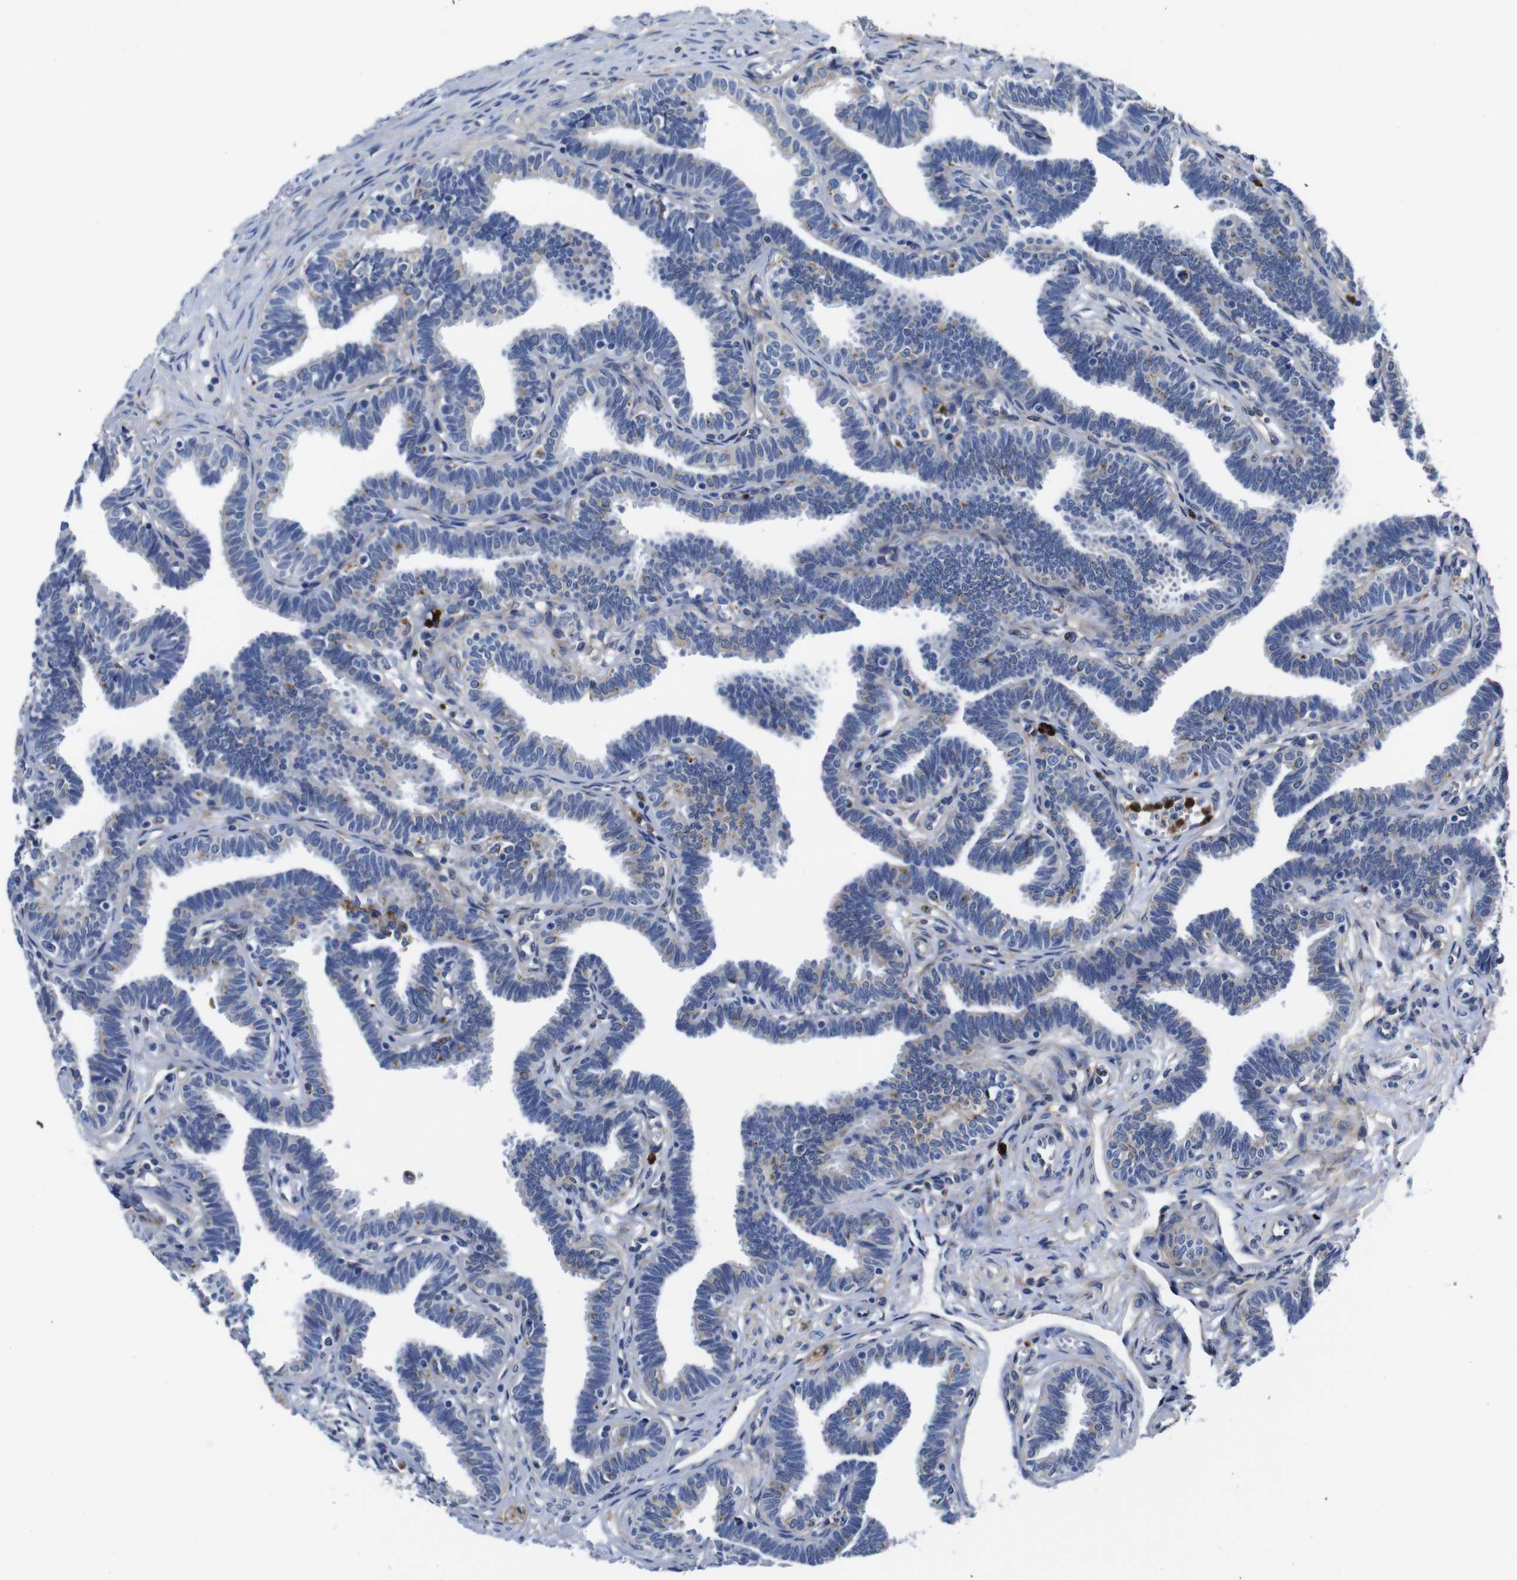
{"staining": {"intensity": "weak", "quantity": "<25%", "location": "cytoplasmic/membranous"}, "tissue": "fallopian tube", "cell_type": "Glandular cells", "image_type": "normal", "snomed": [{"axis": "morphology", "description": "Normal tissue, NOS"}, {"axis": "topography", "description": "Fallopian tube"}, {"axis": "topography", "description": "Ovary"}], "caption": "This is an immunohistochemistry (IHC) histopathology image of benign fallopian tube. There is no positivity in glandular cells.", "gene": "GIMAP2", "patient": {"sex": "female", "age": 23}}